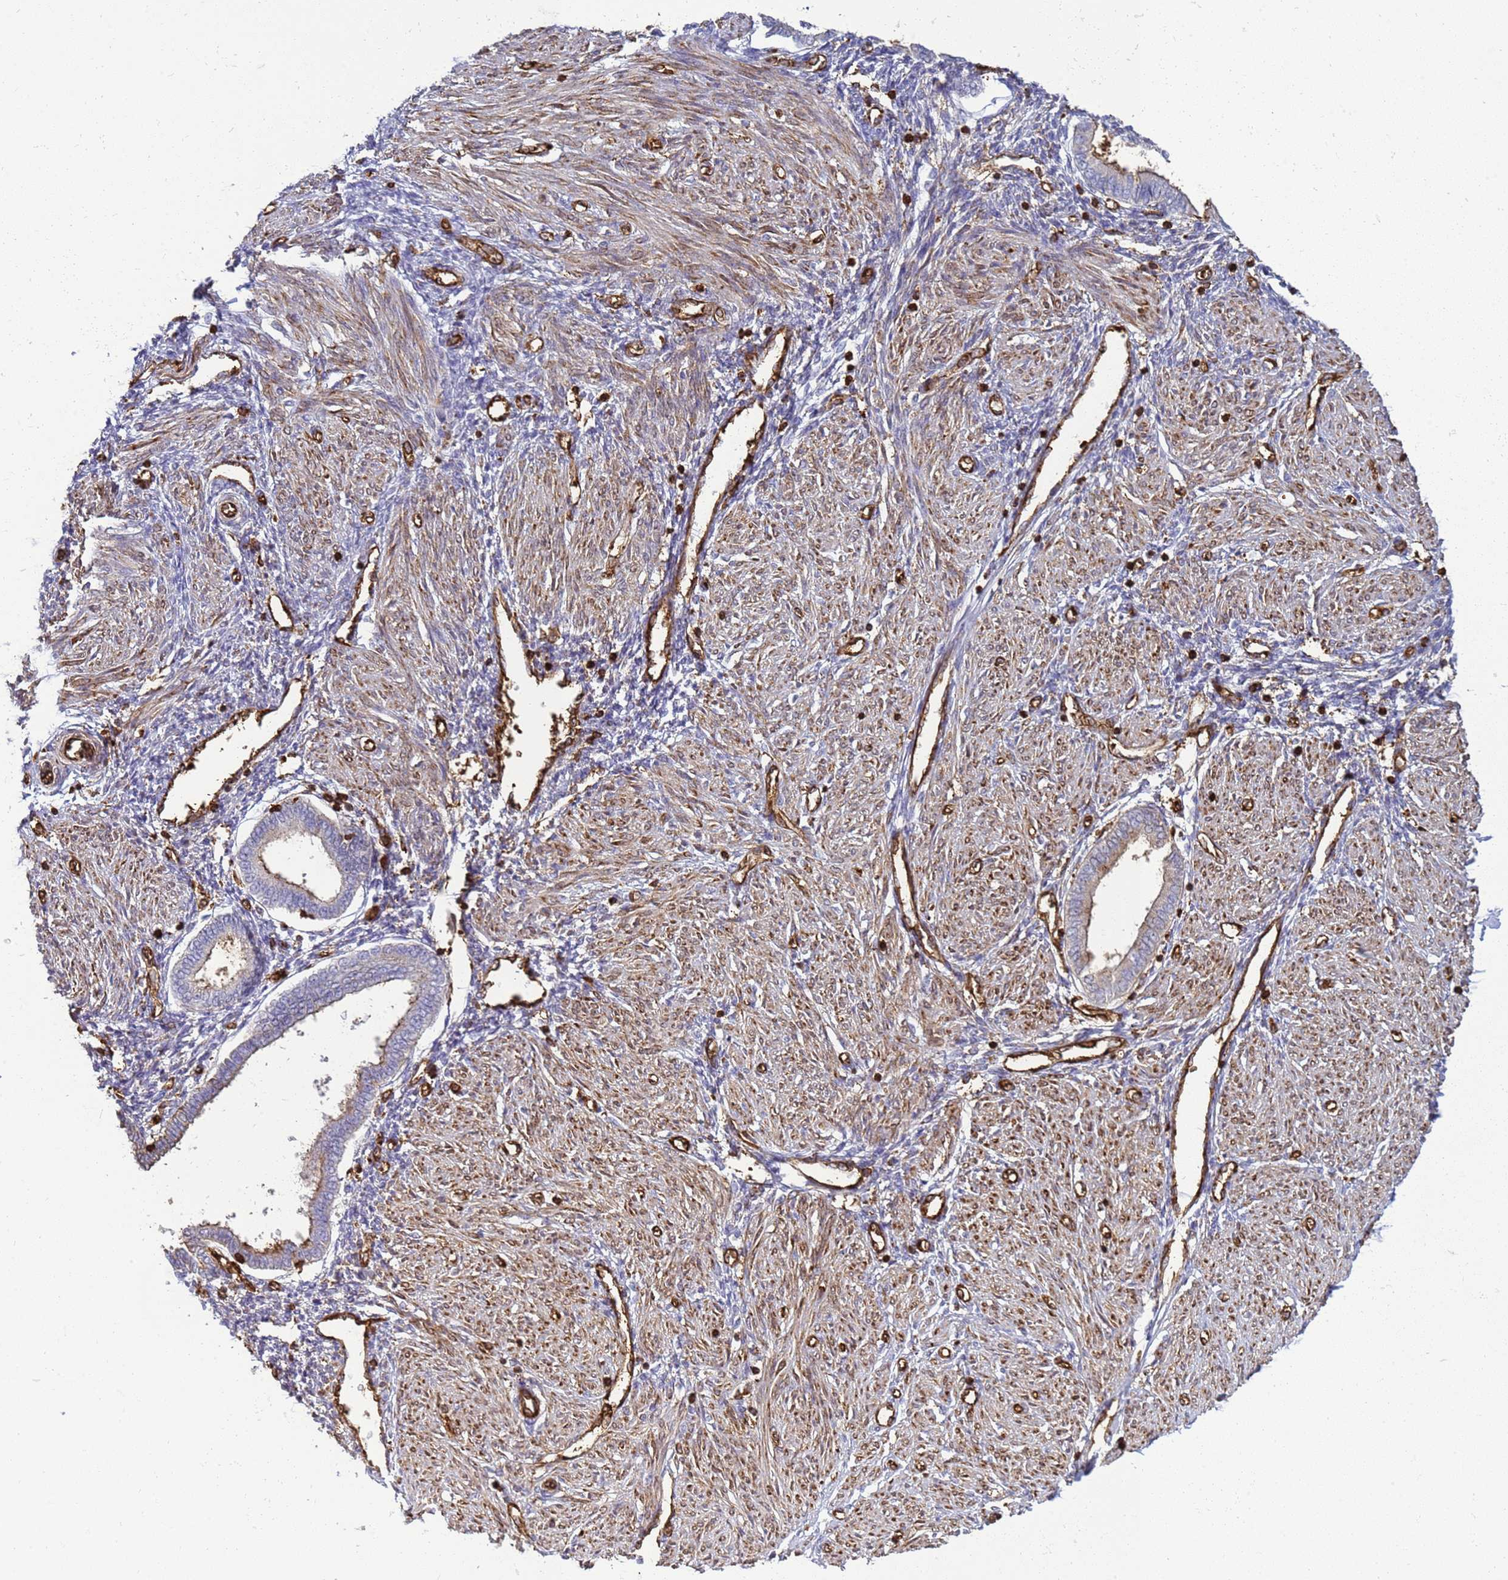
{"staining": {"intensity": "negative", "quantity": "none", "location": "none"}, "tissue": "endometrium", "cell_type": "Cells in endometrial stroma", "image_type": "normal", "snomed": [{"axis": "morphology", "description": "Normal tissue, NOS"}, {"axis": "topography", "description": "Endometrium"}], "caption": "Immunohistochemical staining of unremarkable endometrium exhibits no significant expression in cells in endometrial stroma. The staining was performed using DAB to visualize the protein expression in brown, while the nuclei were stained in blue with hematoxylin (Magnification: 20x).", "gene": "ZBTB8OS", "patient": {"sex": "female", "age": 53}}